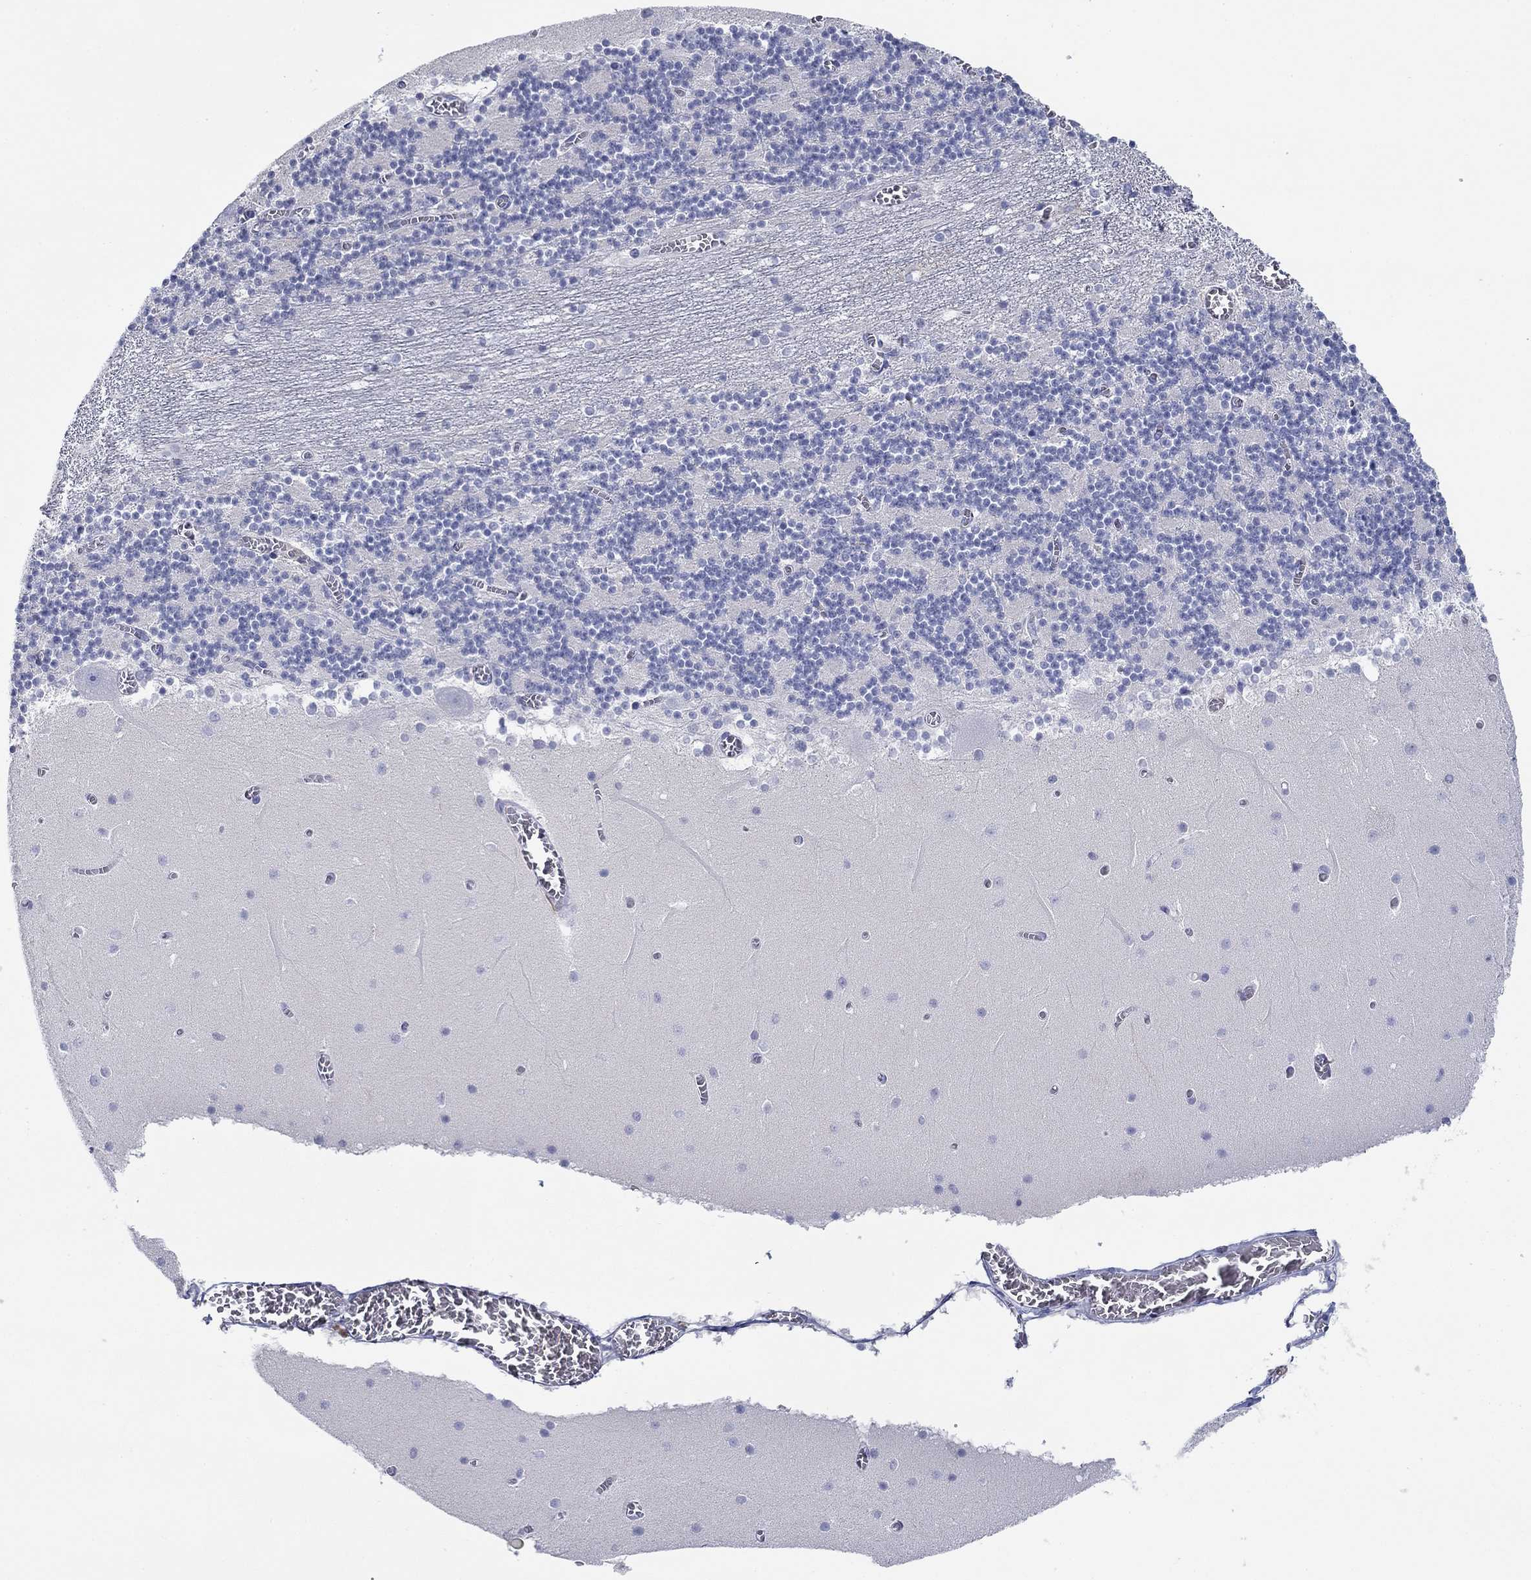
{"staining": {"intensity": "negative", "quantity": "none", "location": "none"}, "tissue": "cerebellum", "cell_type": "Cells in granular layer", "image_type": "normal", "snomed": [{"axis": "morphology", "description": "Normal tissue, NOS"}, {"axis": "topography", "description": "Cerebellum"}], "caption": "An image of cerebellum stained for a protein demonstrates no brown staining in cells in granular layer.", "gene": "PDYN", "patient": {"sex": "female", "age": 28}}